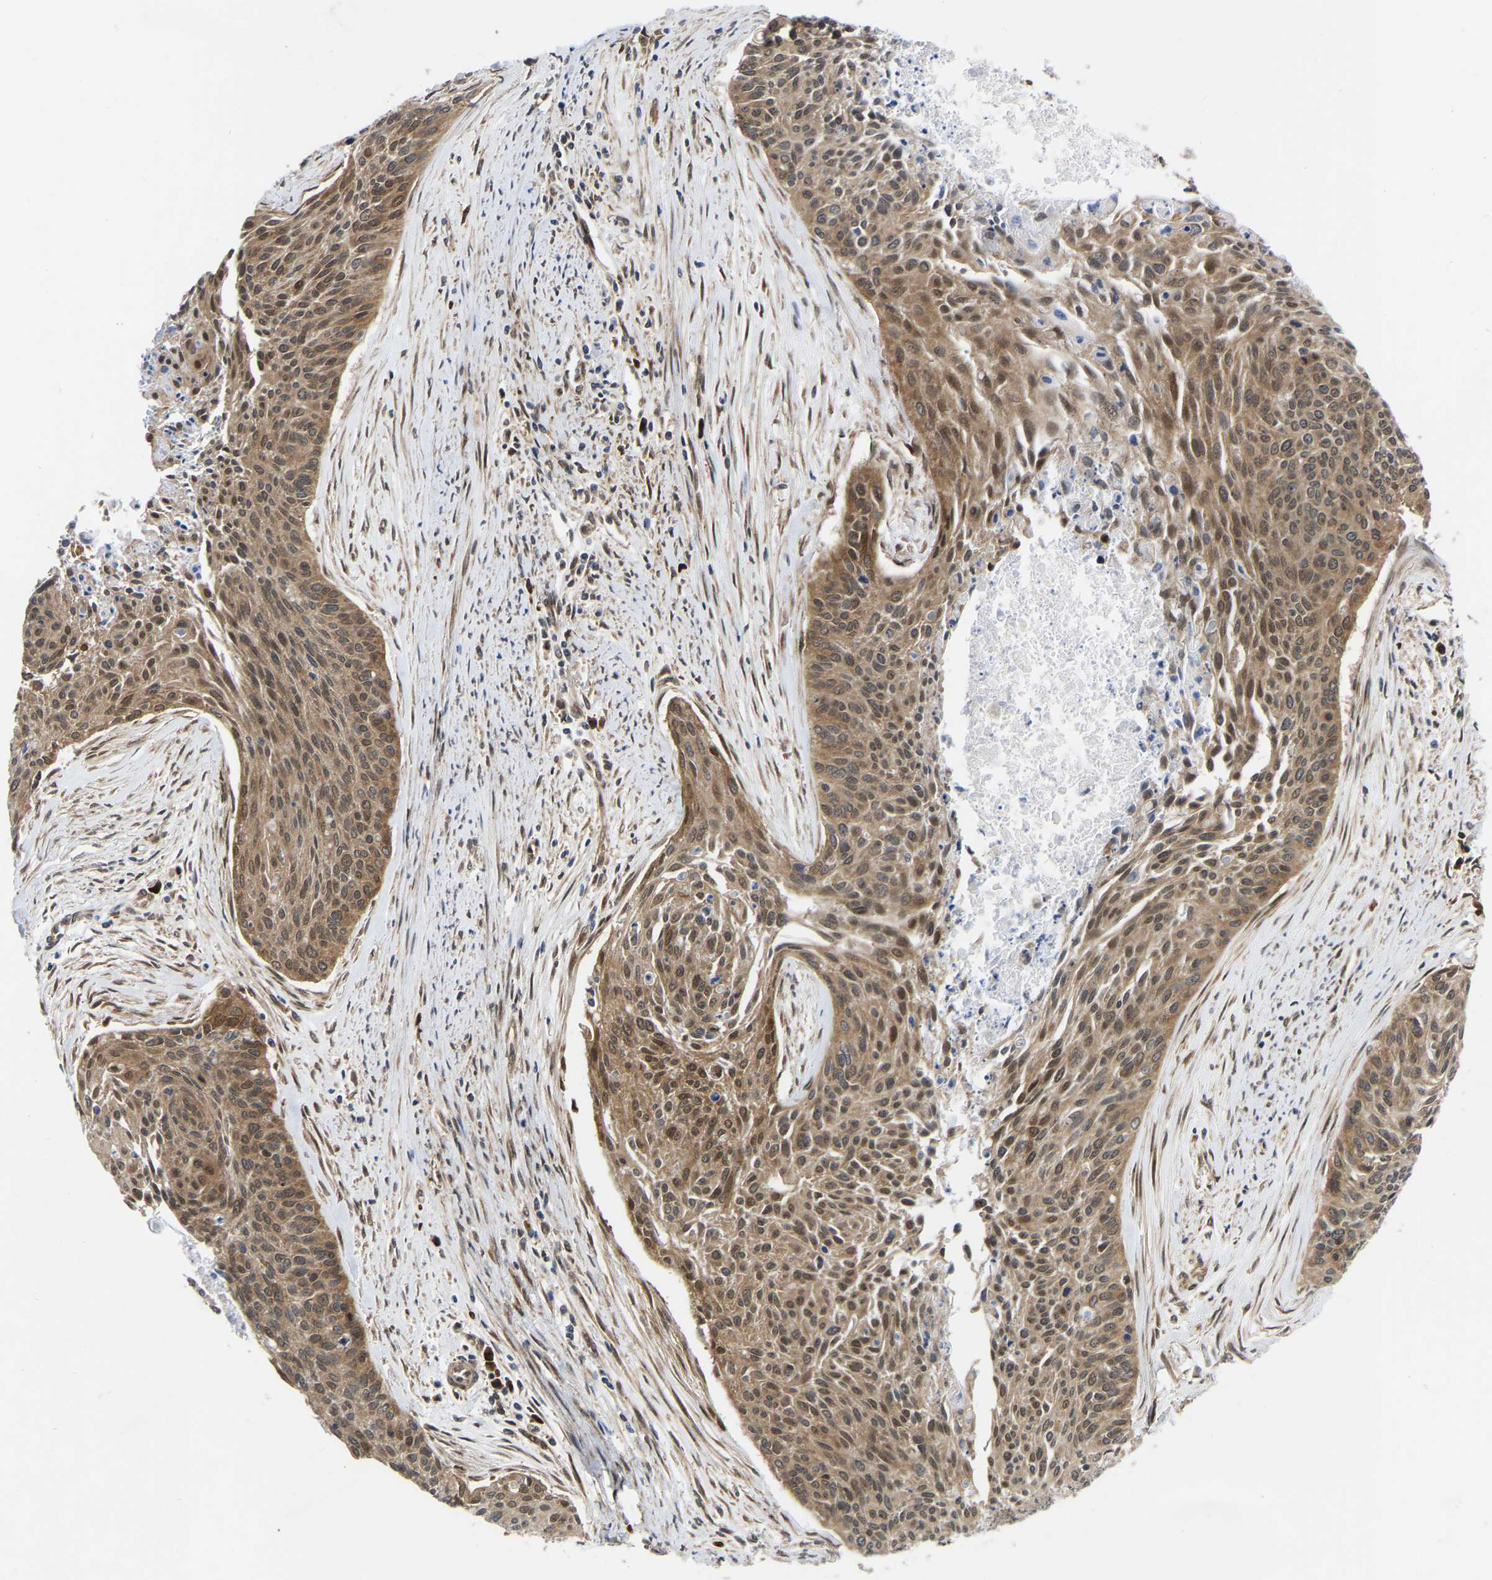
{"staining": {"intensity": "moderate", "quantity": ">75%", "location": "cytoplasmic/membranous,nuclear"}, "tissue": "cervical cancer", "cell_type": "Tumor cells", "image_type": "cancer", "snomed": [{"axis": "morphology", "description": "Squamous cell carcinoma, NOS"}, {"axis": "topography", "description": "Cervix"}], "caption": "A micrograph showing moderate cytoplasmic/membranous and nuclear expression in about >75% of tumor cells in cervical cancer (squamous cell carcinoma), as visualized by brown immunohistochemical staining.", "gene": "UBE4B", "patient": {"sex": "female", "age": 55}}